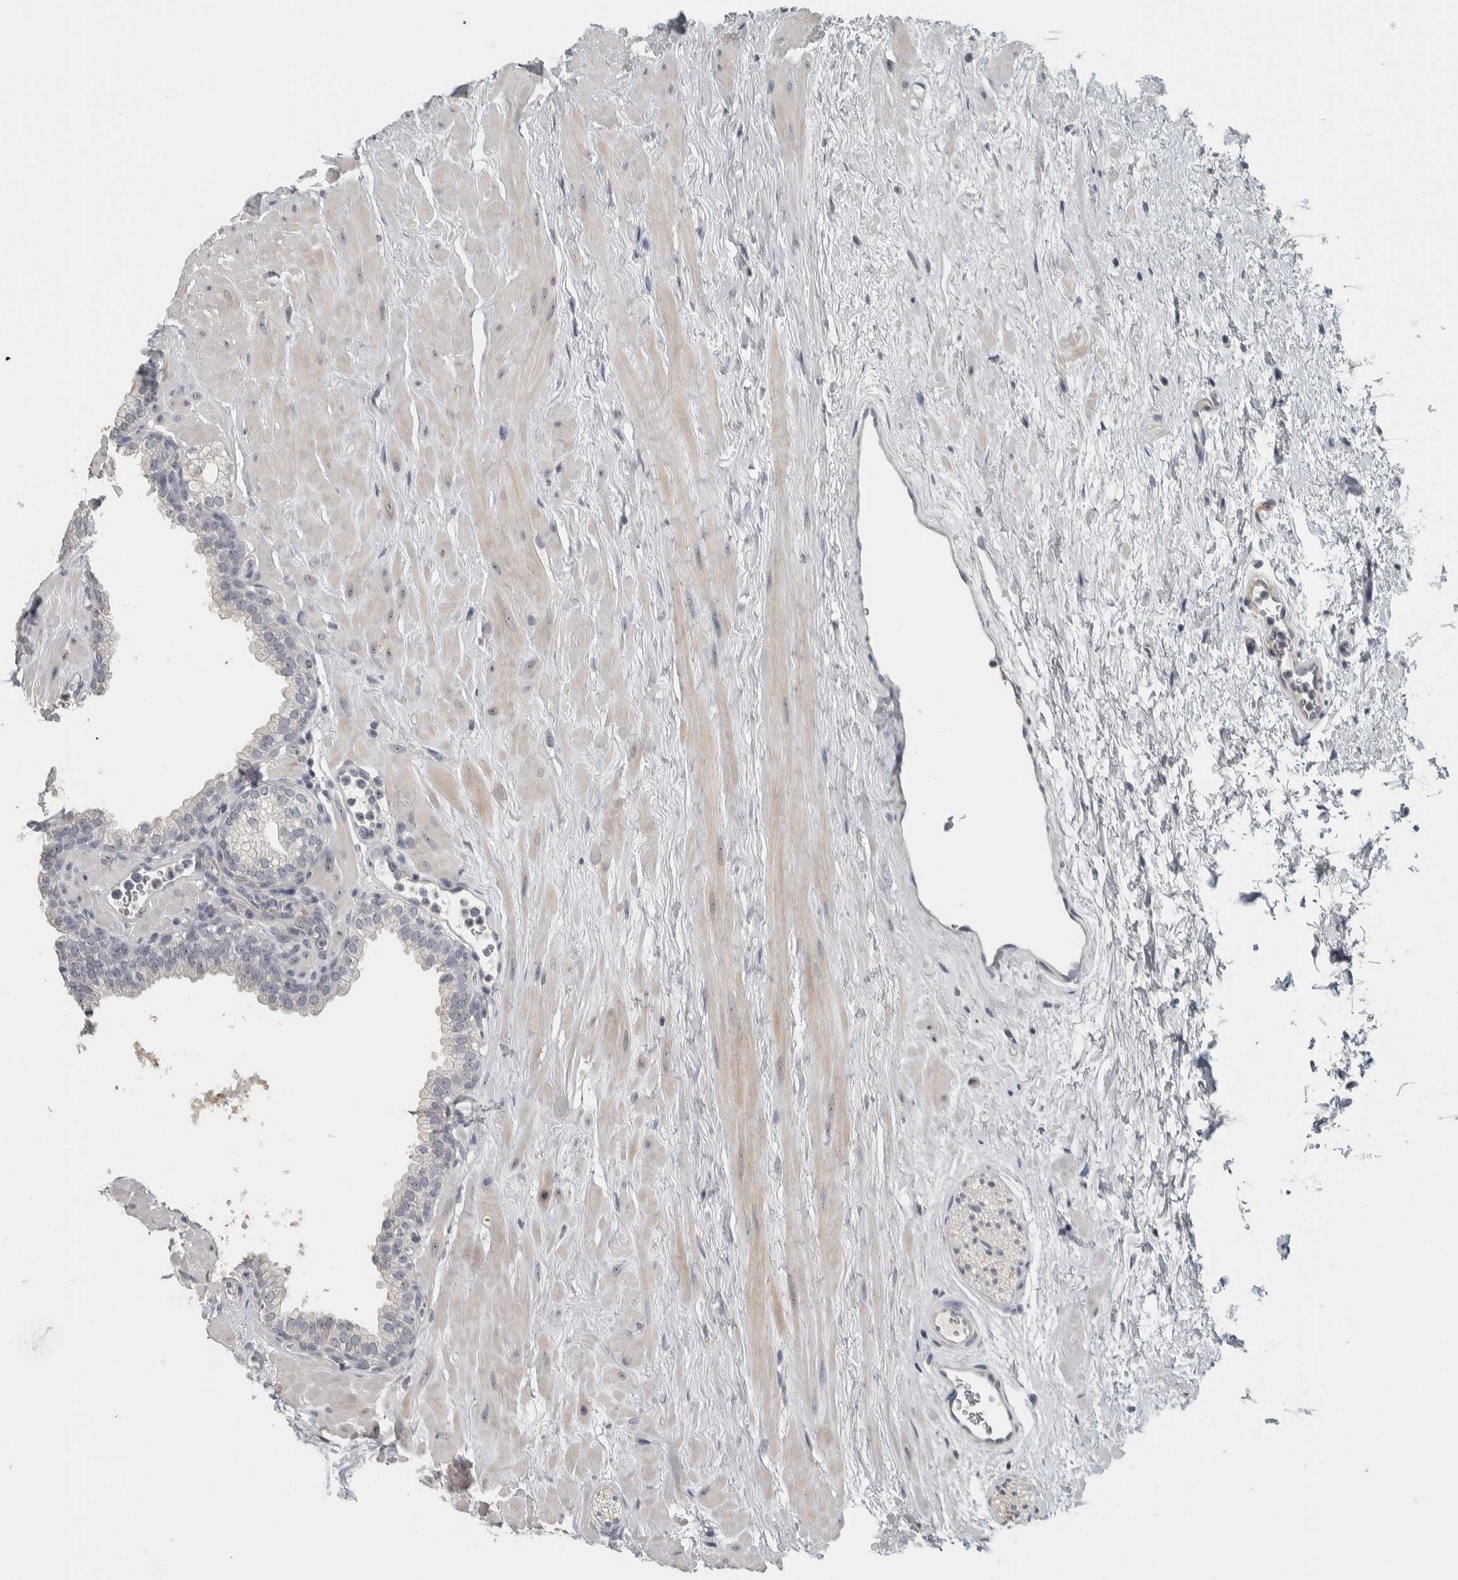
{"staining": {"intensity": "negative", "quantity": "none", "location": "none"}, "tissue": "prostate", "cell_type": "Glandular cells", "image_type": "normal", "snomed": [{"axis": "morphology", "description": "Normal tissue, NOS"}, {"axis": "morphology", "description": "Urothelial carcinoma, Low grade"}, {"axis": "topography", "description": "Urinary bladder"}, {"axis": "topography", "description": "Prostate"}], "caption": "IHC photomicrograph of unremarkable prostate: human prostate stained with DAB reveals no significant protein positivity in glandular cells. The staining is performed using DAB brown chromogen with nuclei counter-stained in using hematoxylin.", "gene": "DCAF10", "patient": {"sex": "male", "age": 60}}